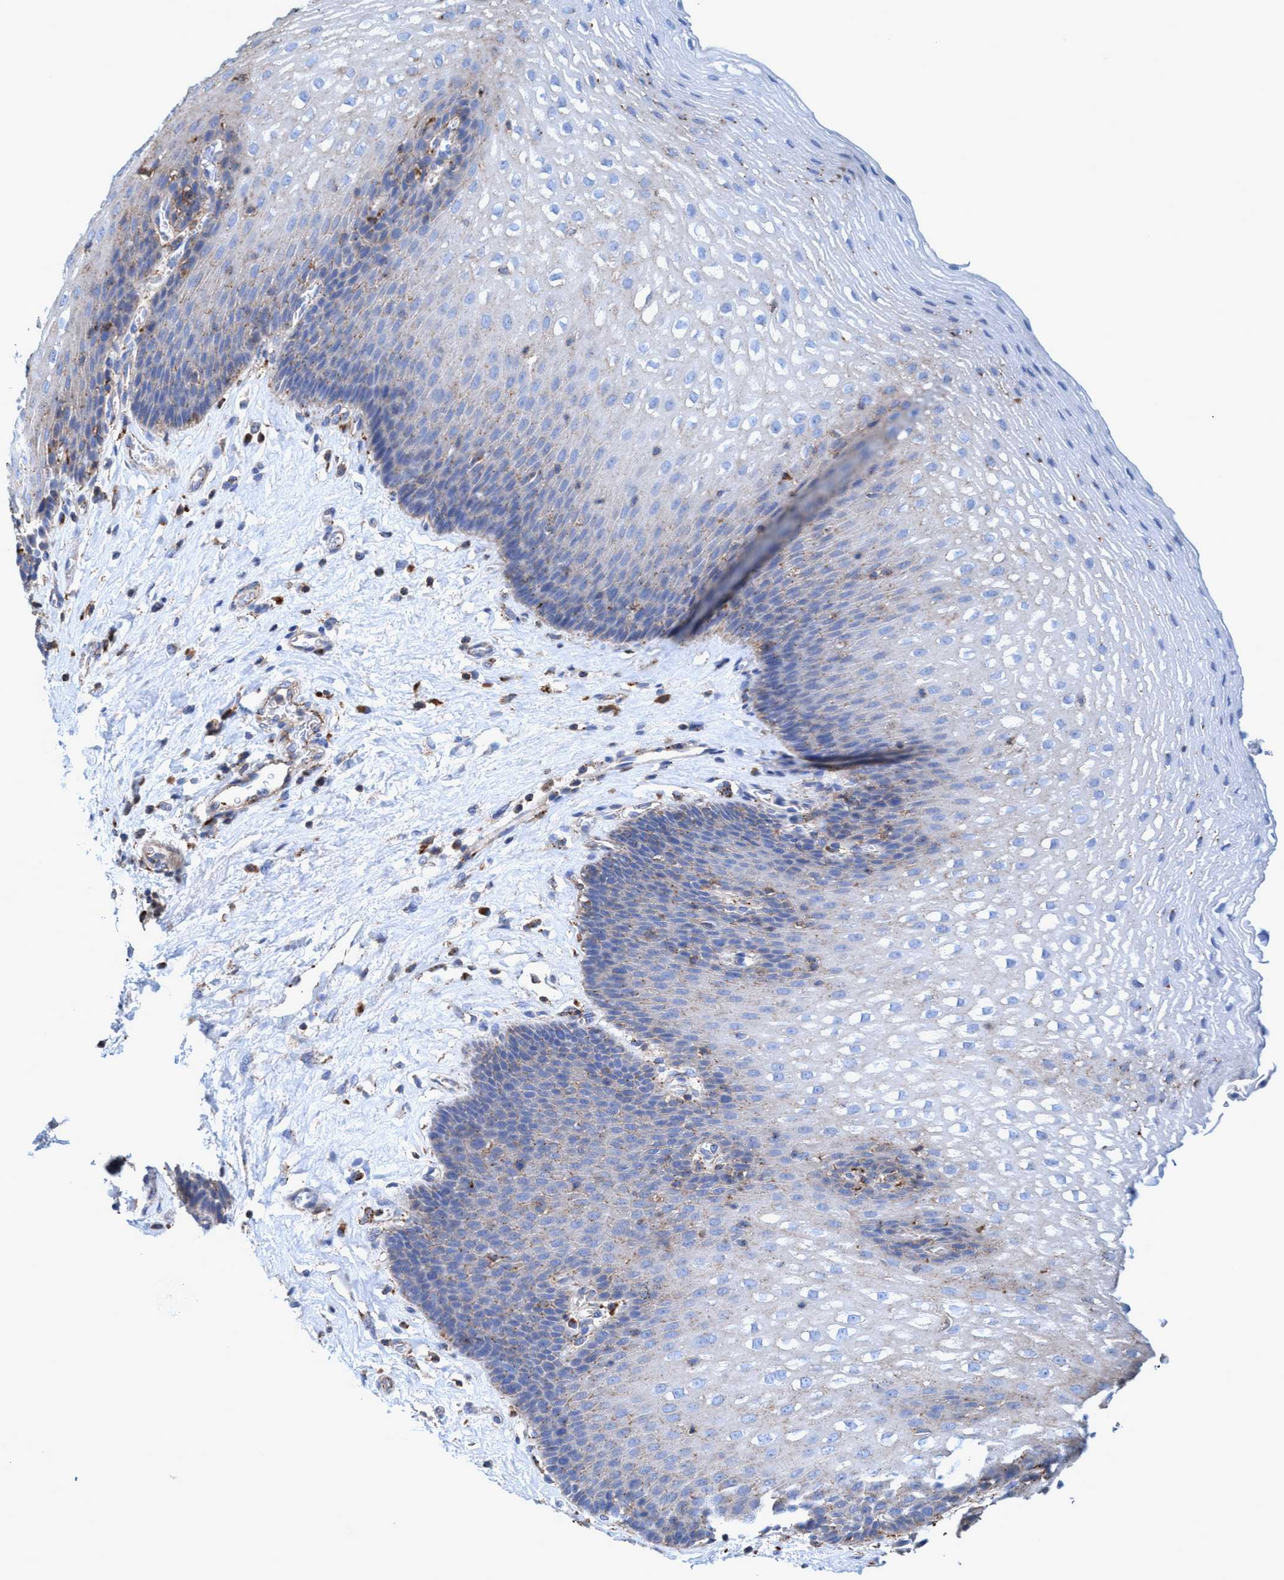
{"staining": {"intensity": "weak", "quantity": "<25%", "location": "cytoplasmic/membranous"}, "tissue": "esophagus", "cell_type": "Squamous epithelial cells", "image_type": "normal", "snomed": [{"axis": "morphology", "description": "Normal tissue, NOS"}, {"axis": "topography", "description": "Esophagus"}], "caption": "Photomicrograph shows no significant protein staining in squamous epithelial cells of unremarkable esophagus.", "gene": "TRIM65", "patient": {"sex": "male", "age": 48}}